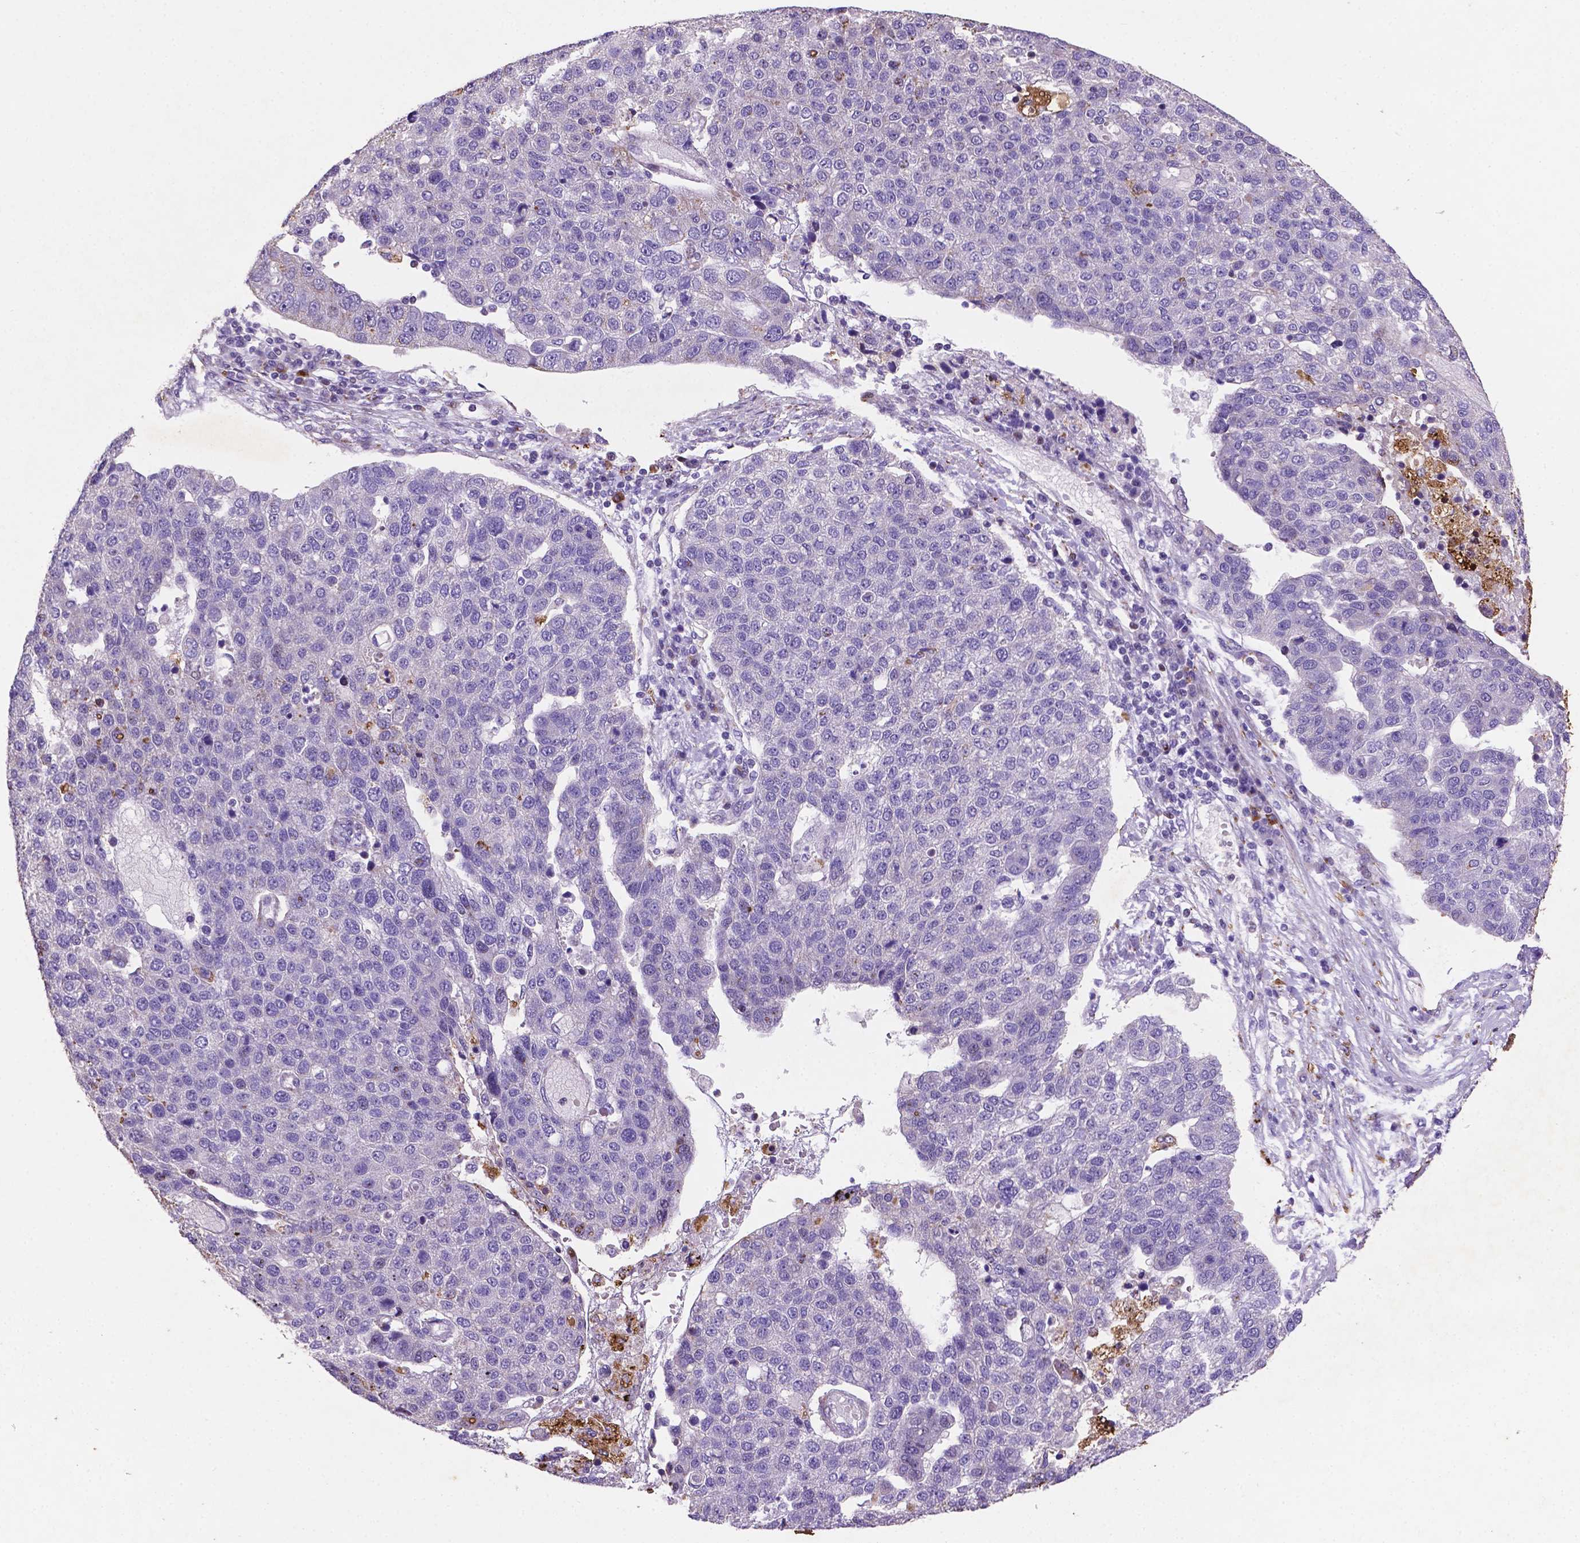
{"staining": {"intensity": "negative", "quantity": "none", "location": "none"}, "tissue": "pancreatic cancer", "cell_type": "Tumor cells", "image_type": "cancer", "snomed": [{"axis": "morphology", "description": "Adenocarcinoma, NOS"}, {"axis": "topography", "description": "Pancreas"}], "caption": "Tumor cells show no significant positivity in pancreatic adenocarcinoma.", "gene": "TM4SF20", "patient": {"sex": "female", "age": 61}}